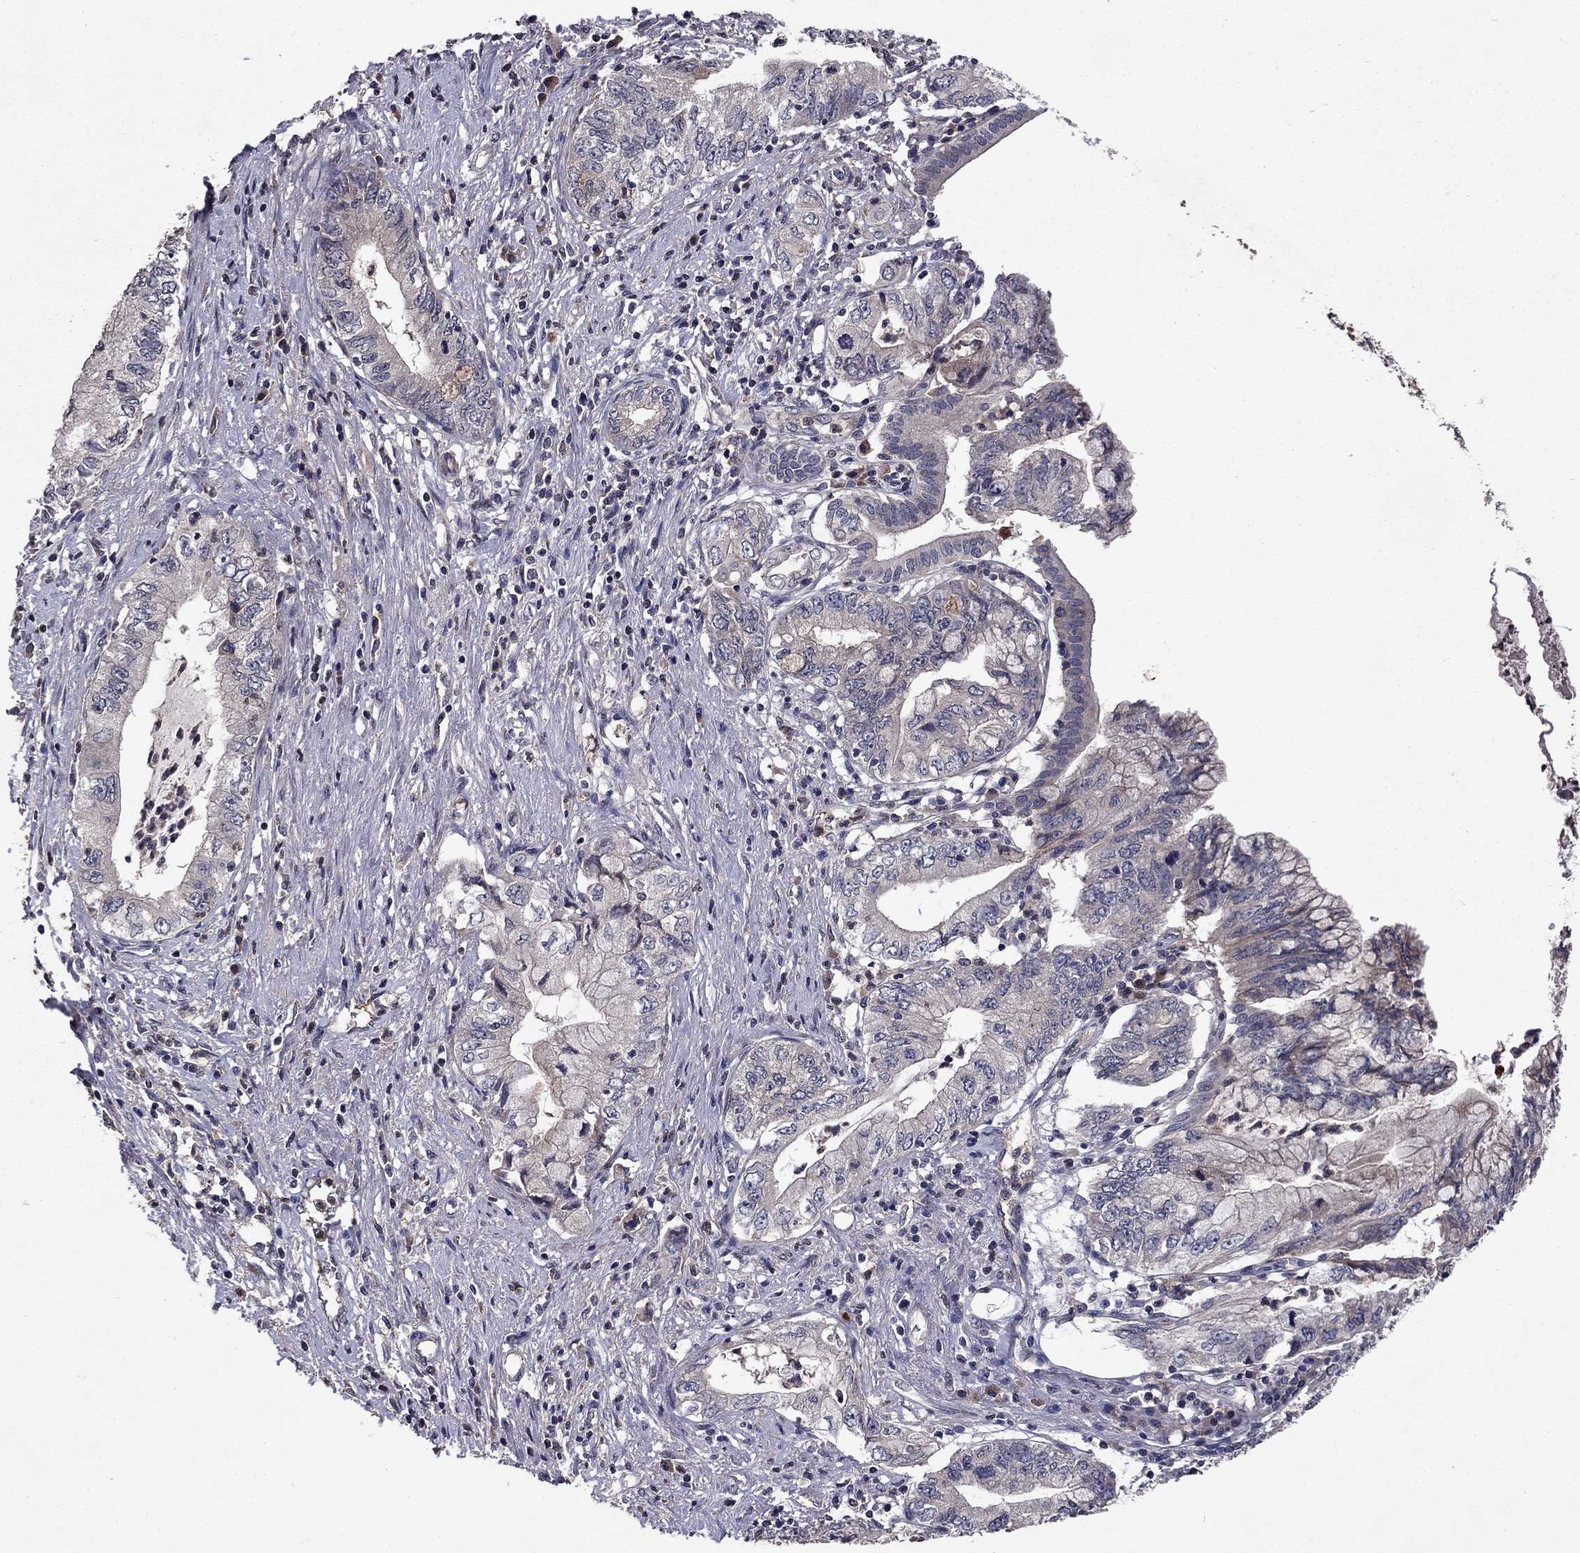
{"staining": {"intensity": "negative", "quantity": "none", "location": "none"}, "tissue": "pancreatic cancer", "cell_type": "Tumor cells", "image_type": "cancer", "snomed": [{"axis": "morphology", "description": "Adenocarcinoma, NOS"}, {"axis": "topography", "description": "Pancreas"}], "caption": "Histopathology image shows no protein staining in tumor cells of pancreatic cancer tissue.", "gene": "PROS1", "patient": {"sex": "female", "age": 73}}